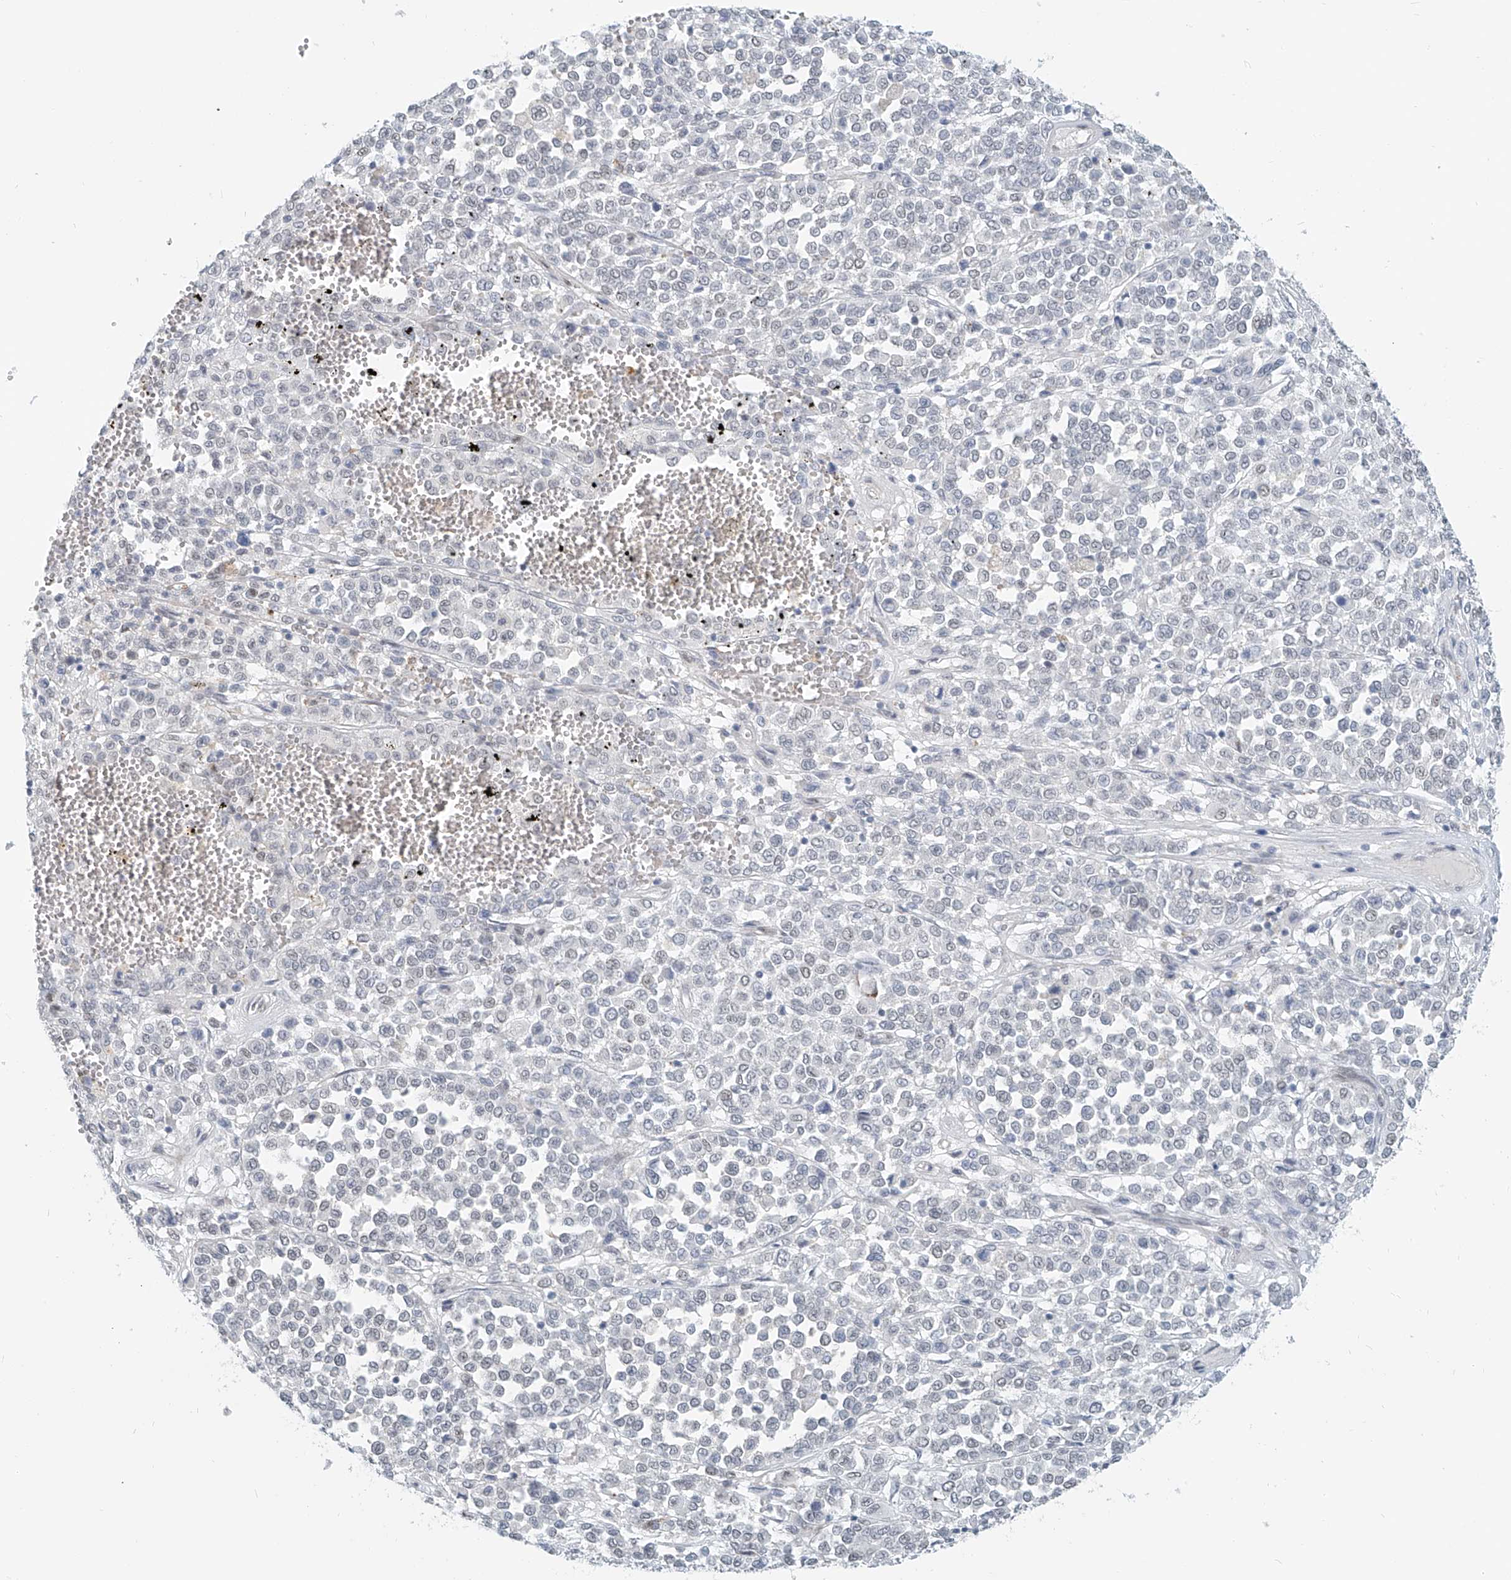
{"staining": {"intensity": "negative", "quantity": "none", "location": "none"}, "tissue": "melanoma", "cell_type": "Tumor cells", "image_type": "cancer", "snomed": [{"axis": "morphology", "description": "Malignant melanoma, Metastatic site"}, {"axis": "topography", "description": "Pancreas"}], "caption": "Protein analysis of melanoma demonstrates no significant expression in tumor cells.", "gene": "SASH1", "patient": {"sex": "female", "age": 30}}